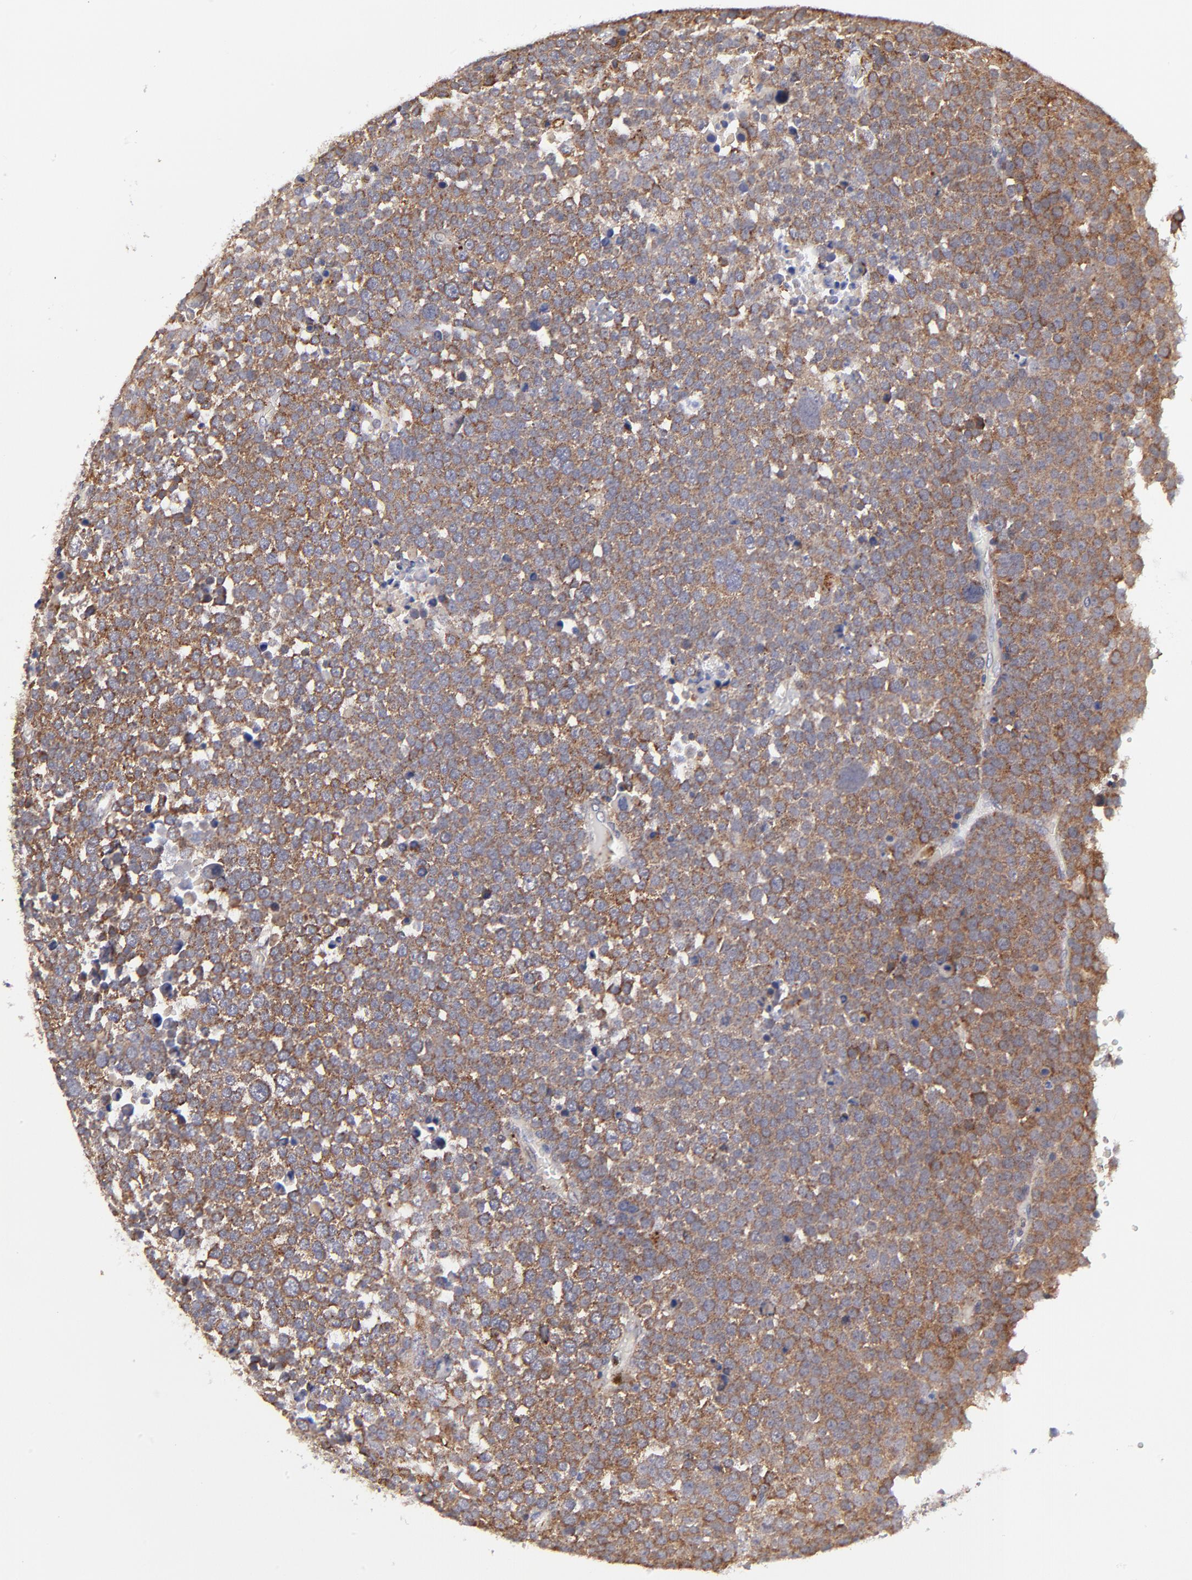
{"staining": {"intensity": "moderate", "quantity": ">75%", "location": "cytoplasmic/membranous"}, "tissue": "testis cancer", "cell_type": "Tumor cells", "image_type": "cancer", "snomed": [{"axis": "morphology", "description": "Seminoma, NOS"}, {"axis": "topography", "description": "Testis"}], "caption": "Testis cancer was stained to show a protein in brown. There is medium levels of moderate cytoplasmic/membranous staining in about >75% of tumor cells.", "gene": "MAP2K7", "patient": {"sex": "male", "age": 71}}